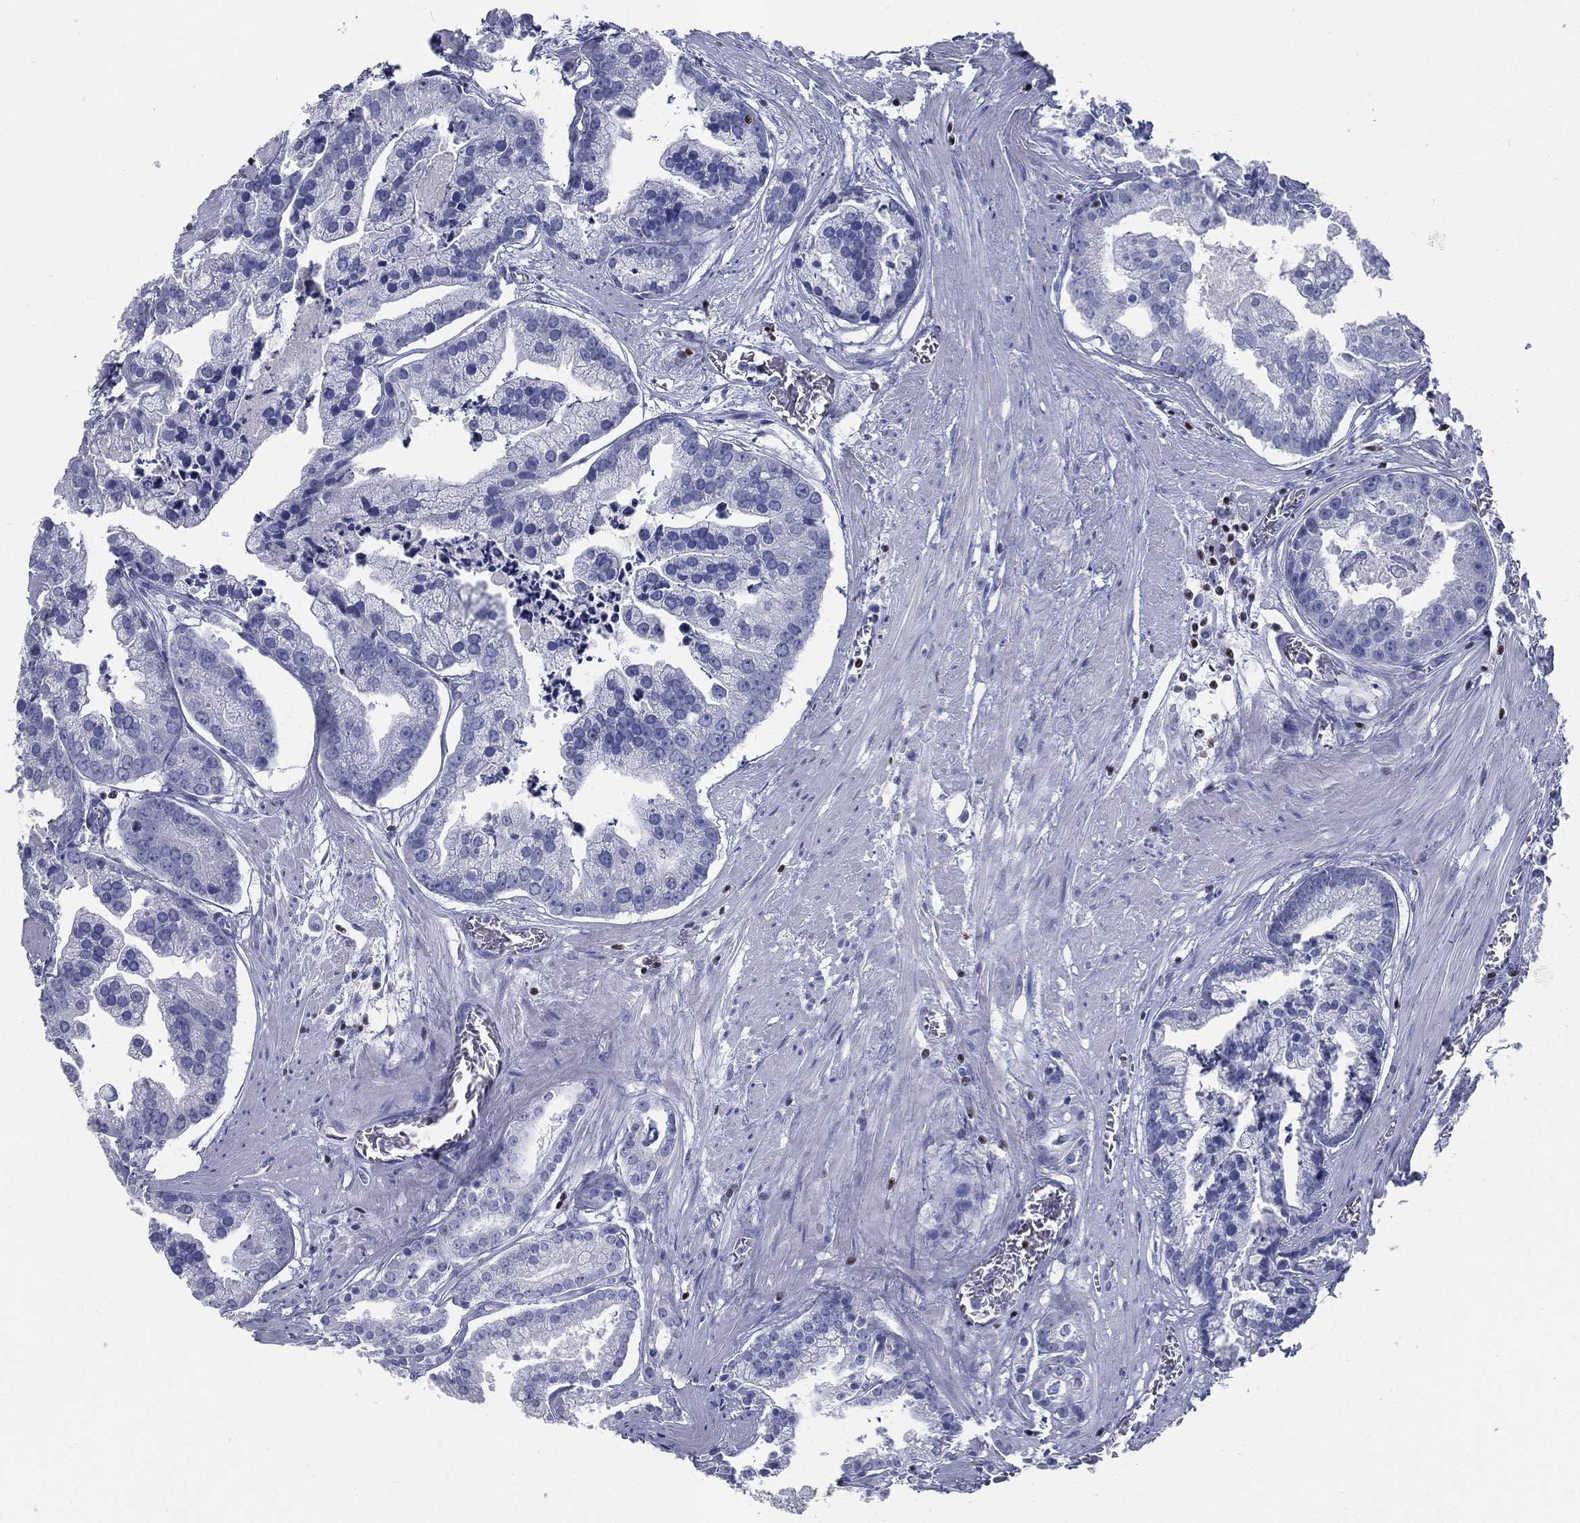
{"staining": {"intensity": "negative", "quantity": "none", "location": "none"}, "tissue": "prostate cancer", "cell_type": "Tumor cells", "image_type": "cancer", "snomed": [{"axis": "morphology", "description": "Adenocarcinoma, NOS"}, {"axis": "topography", "description": "Prostate and seminal vesicle, NOS"}, {"axis": "topography", "description": "Prostate"}], "caption": "Immunohistochemistry of human prostate cancer (adenocarcinoma) demonstrates no positivity in tumor cells.", "gene": "PYHIN1", "patient": {"sex": "male", "age": 44}}